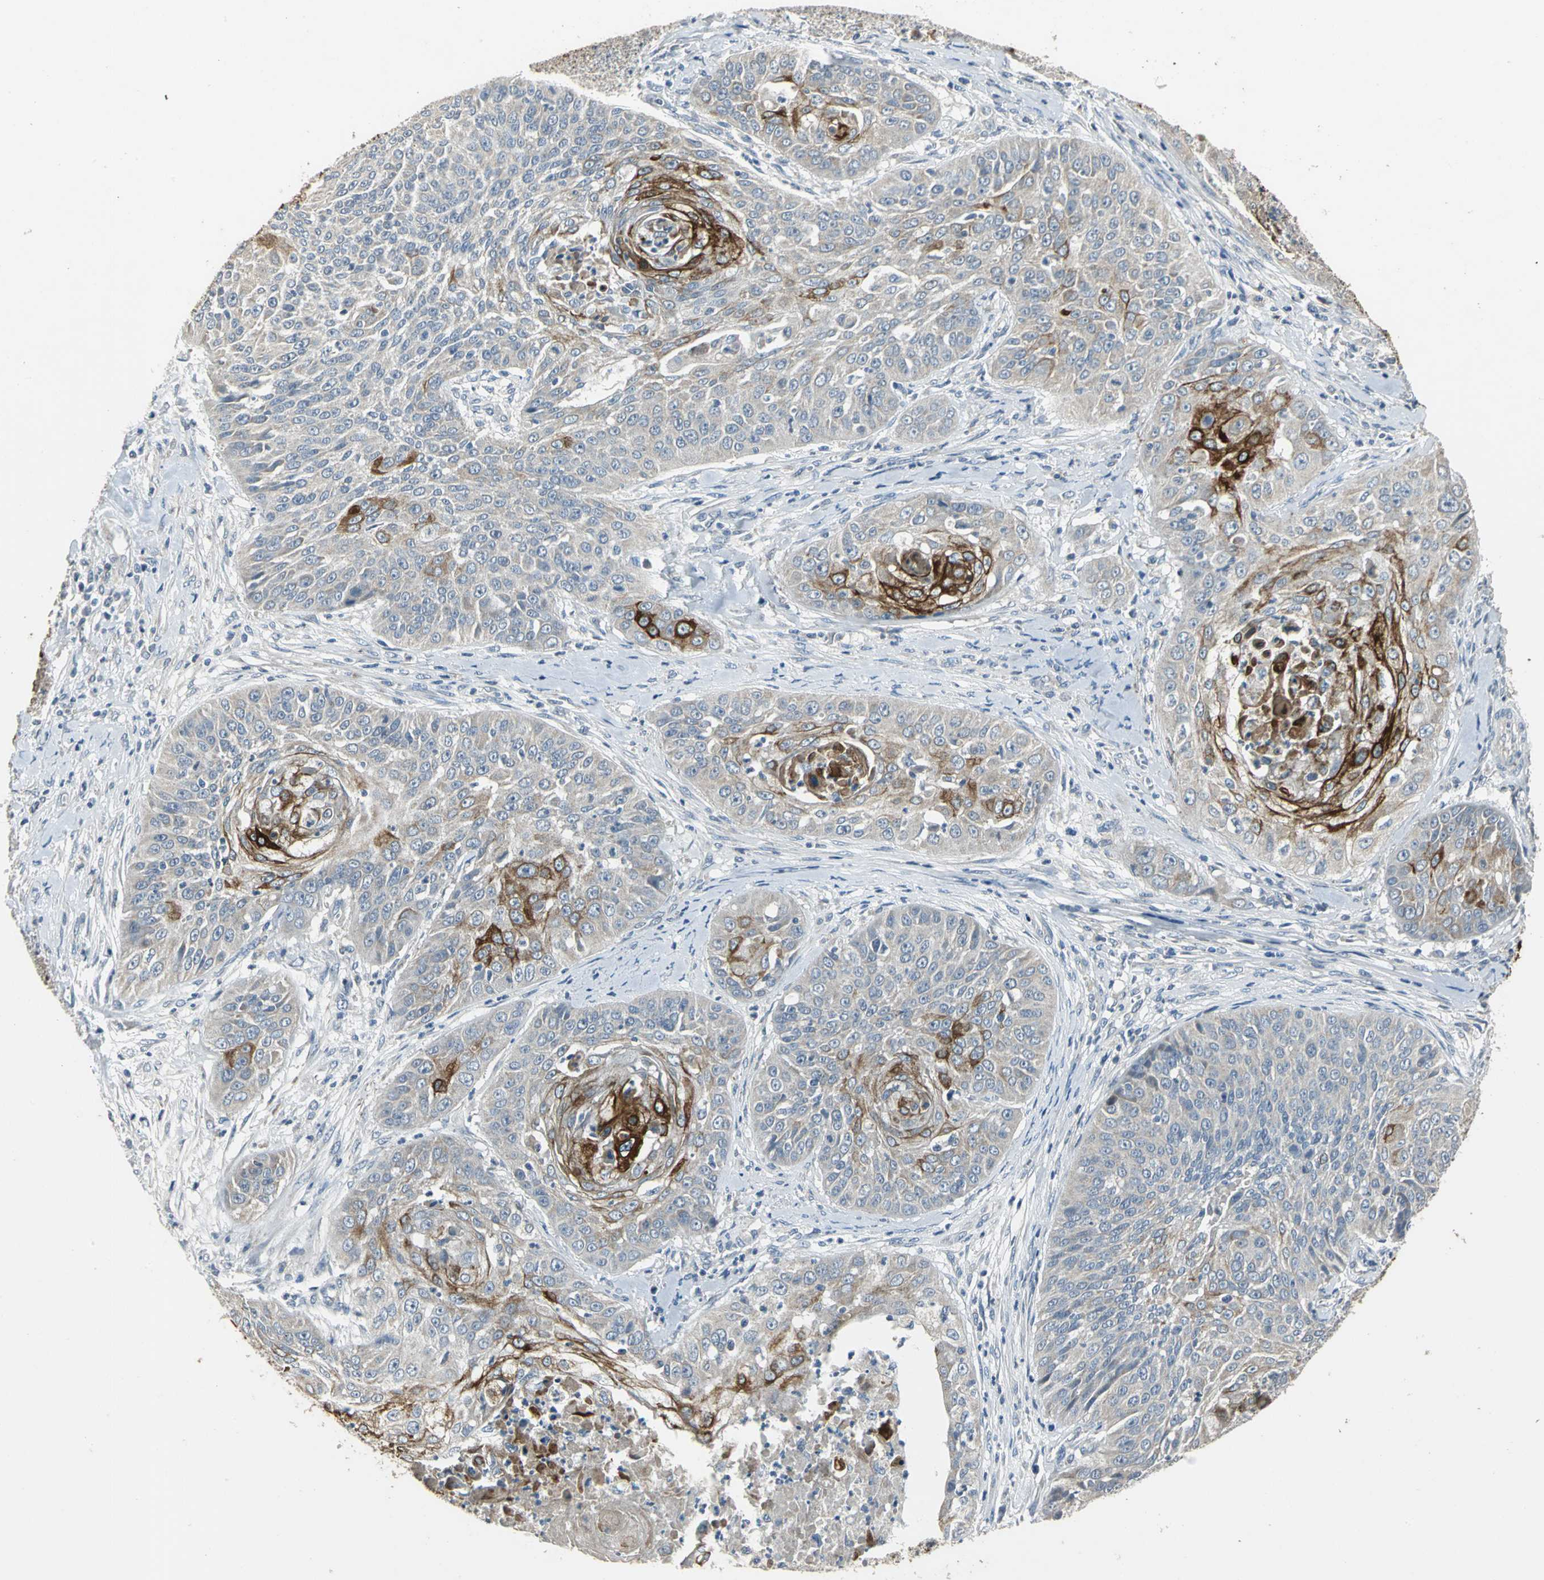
{"staining": {"intensity": "strong", "quantity": "<25%", "location": "cytoplasmic/membranous"}, "tissue": "cervical cancer", "cell_type": "Tumor cells", "image_type": "cancer", "snomed": [{"axis": "morphology", "description": "Squamous cell carcinoma, NOS"}, {"axis": "topography", "description": "Cervix"}], "caption": "The immunohistochemical stain highlights strong cytoplasmic/membranous staining in tumor cells of cervical squamous cell carcinoma tissue.", "gene": "JADE3", "patient": {"sex": "female", "age": 64}}